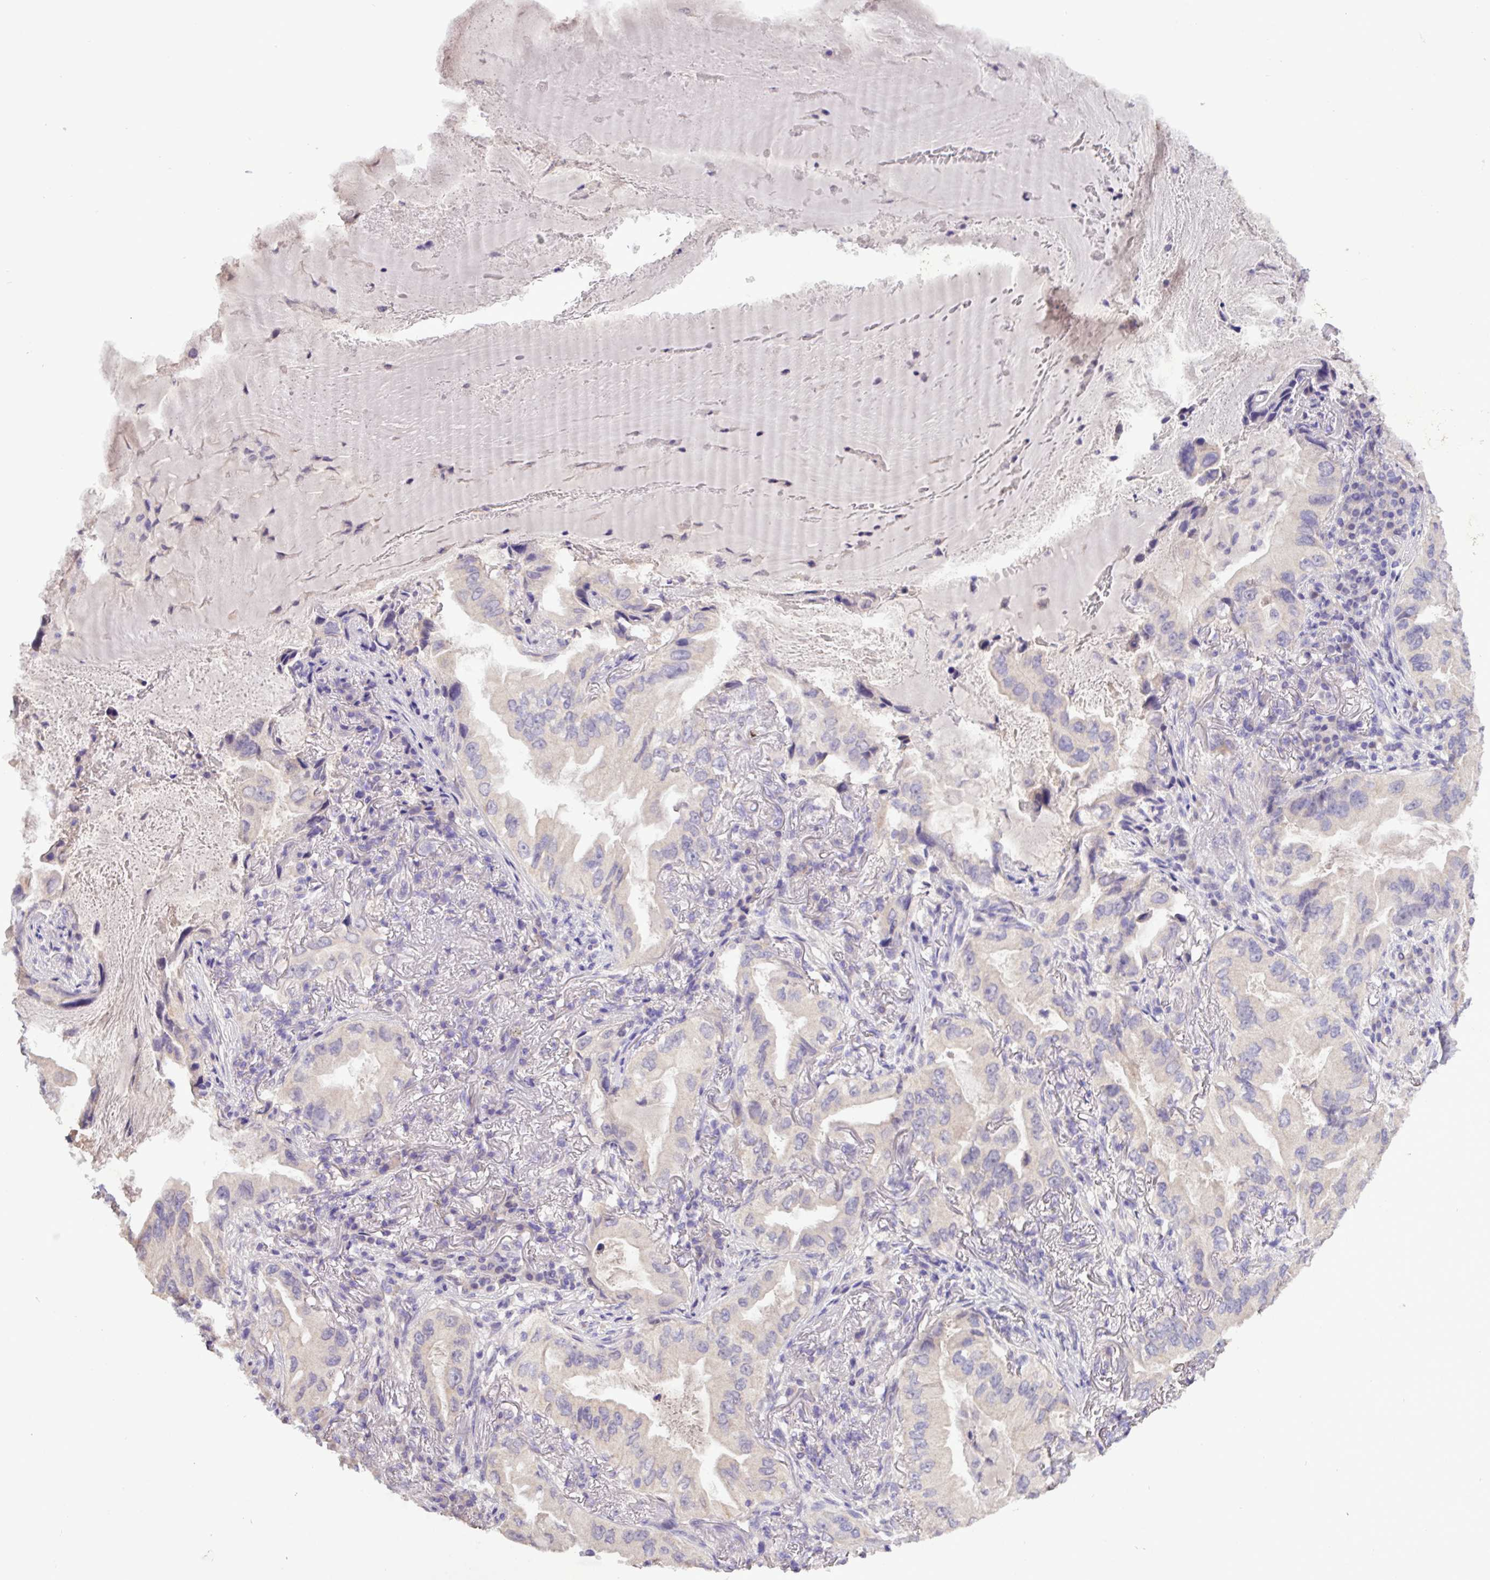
{"staining": {"intensity": "negative", "quantity": "none", "location": "none"}, "tissue": "lung cancer", "cell_type": "Tumor cells", "image_type": "cancer", "snomed": [{"axis": "morphology", "description": "Adenocarcinoma, NOS"}, {"axis": "topography", "description": "Lung"}], "caption": "A high-resolution histopathology image shows immunohistochemistry staining of adenocarcinoma (lung), which exhibits no significant expression in tumor cells.", "gene": "PAX8", "patient": {"sex": "female", "age": 69}}